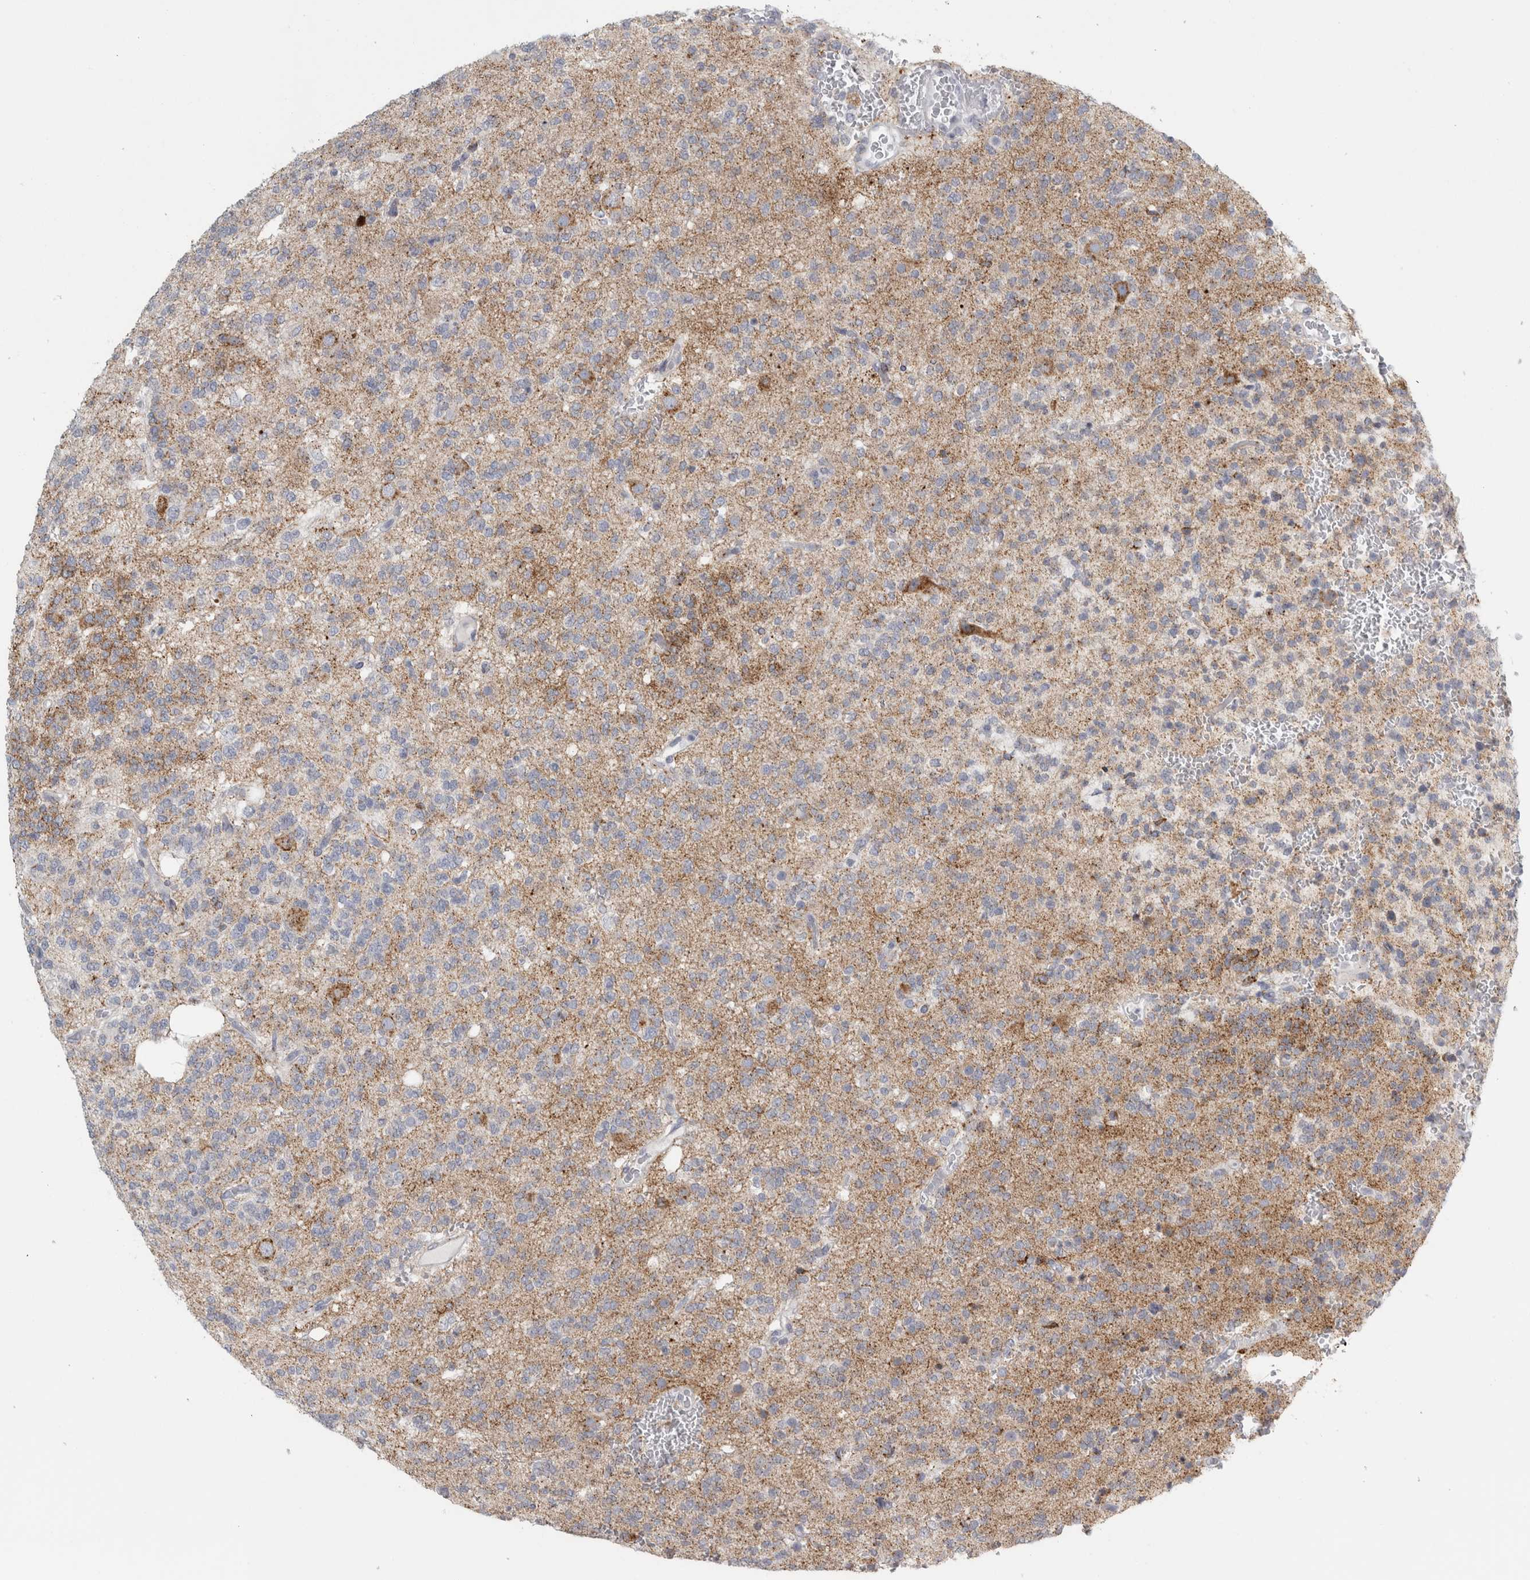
{"staining": {"intensity": "negative", "quantity": "none", "location": "none"}, "tissue": "glioma", "cell_type": "Tumor cells", "image_type": "cancer", "snomed": [{"axis": "morphology", "description": "Glioma, malignant, Low grade"}, {"axis": "topography", "description": "Brain"}], "caption": "Photomicrograph shows no significant protein positivity in tumor cells of glioma.", "gene": "CPE", "patient": {"sex": "male", "age": 38}}